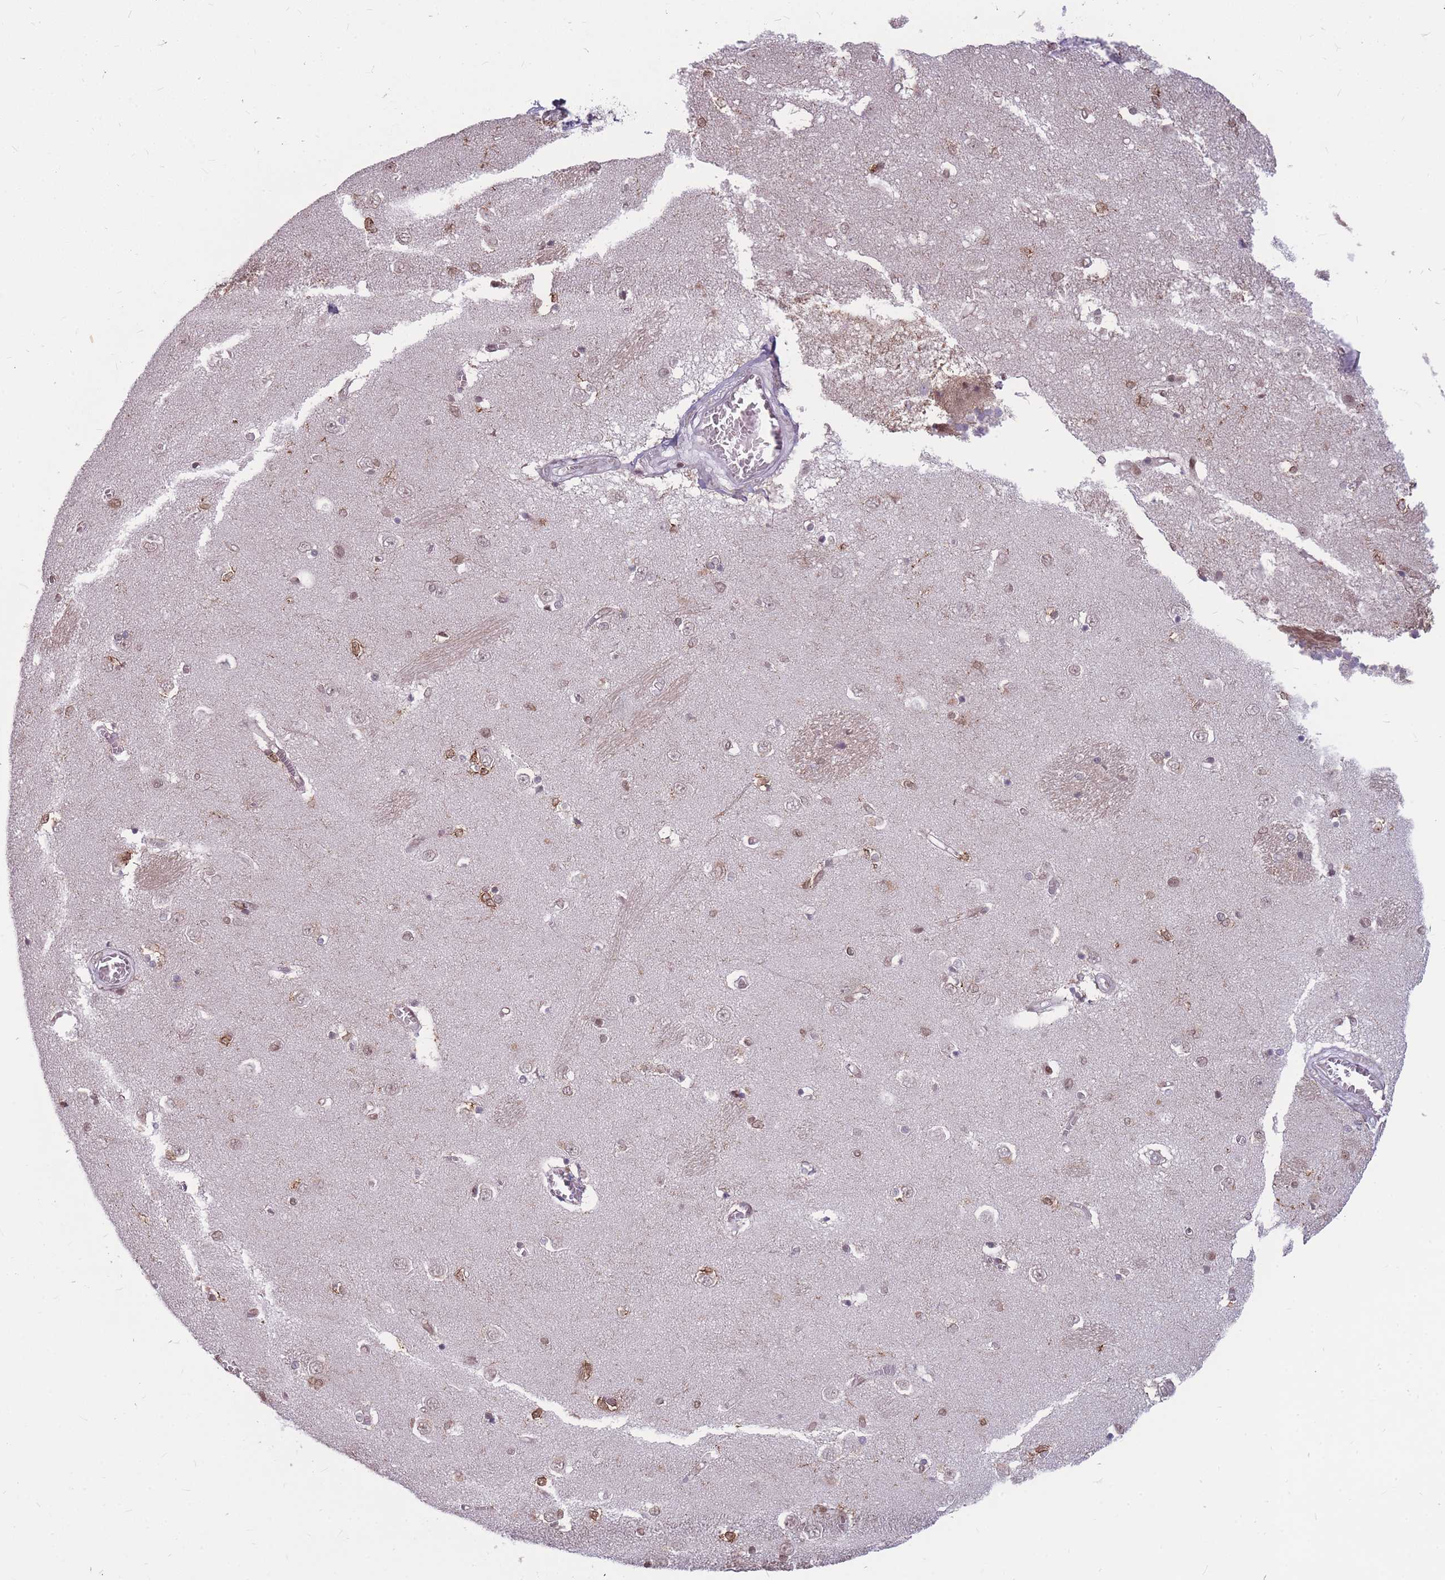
{"staining": {"intensity": "moderate", "quantity": "25%-75%", "location": "nuclear"}, "tissue": "caudate", "cell_type": "Glial cells", "image_type": "normal", "snomed": [{"axis": "morphology", "description": "Normal tissue, NOS"}, {"axis": "topography", "description": "Lateral ventricle wall"}], "caption": "Unremarkable caudate was stained to show a protein in brown. There is medium levels of moderate nuclear staining in about 25%-75% of glial cells. The protein is shown in brown color, while the nuclei are stained blue.", "gene": "GNA11", "patient": {"sex": "male", "age": 37}}